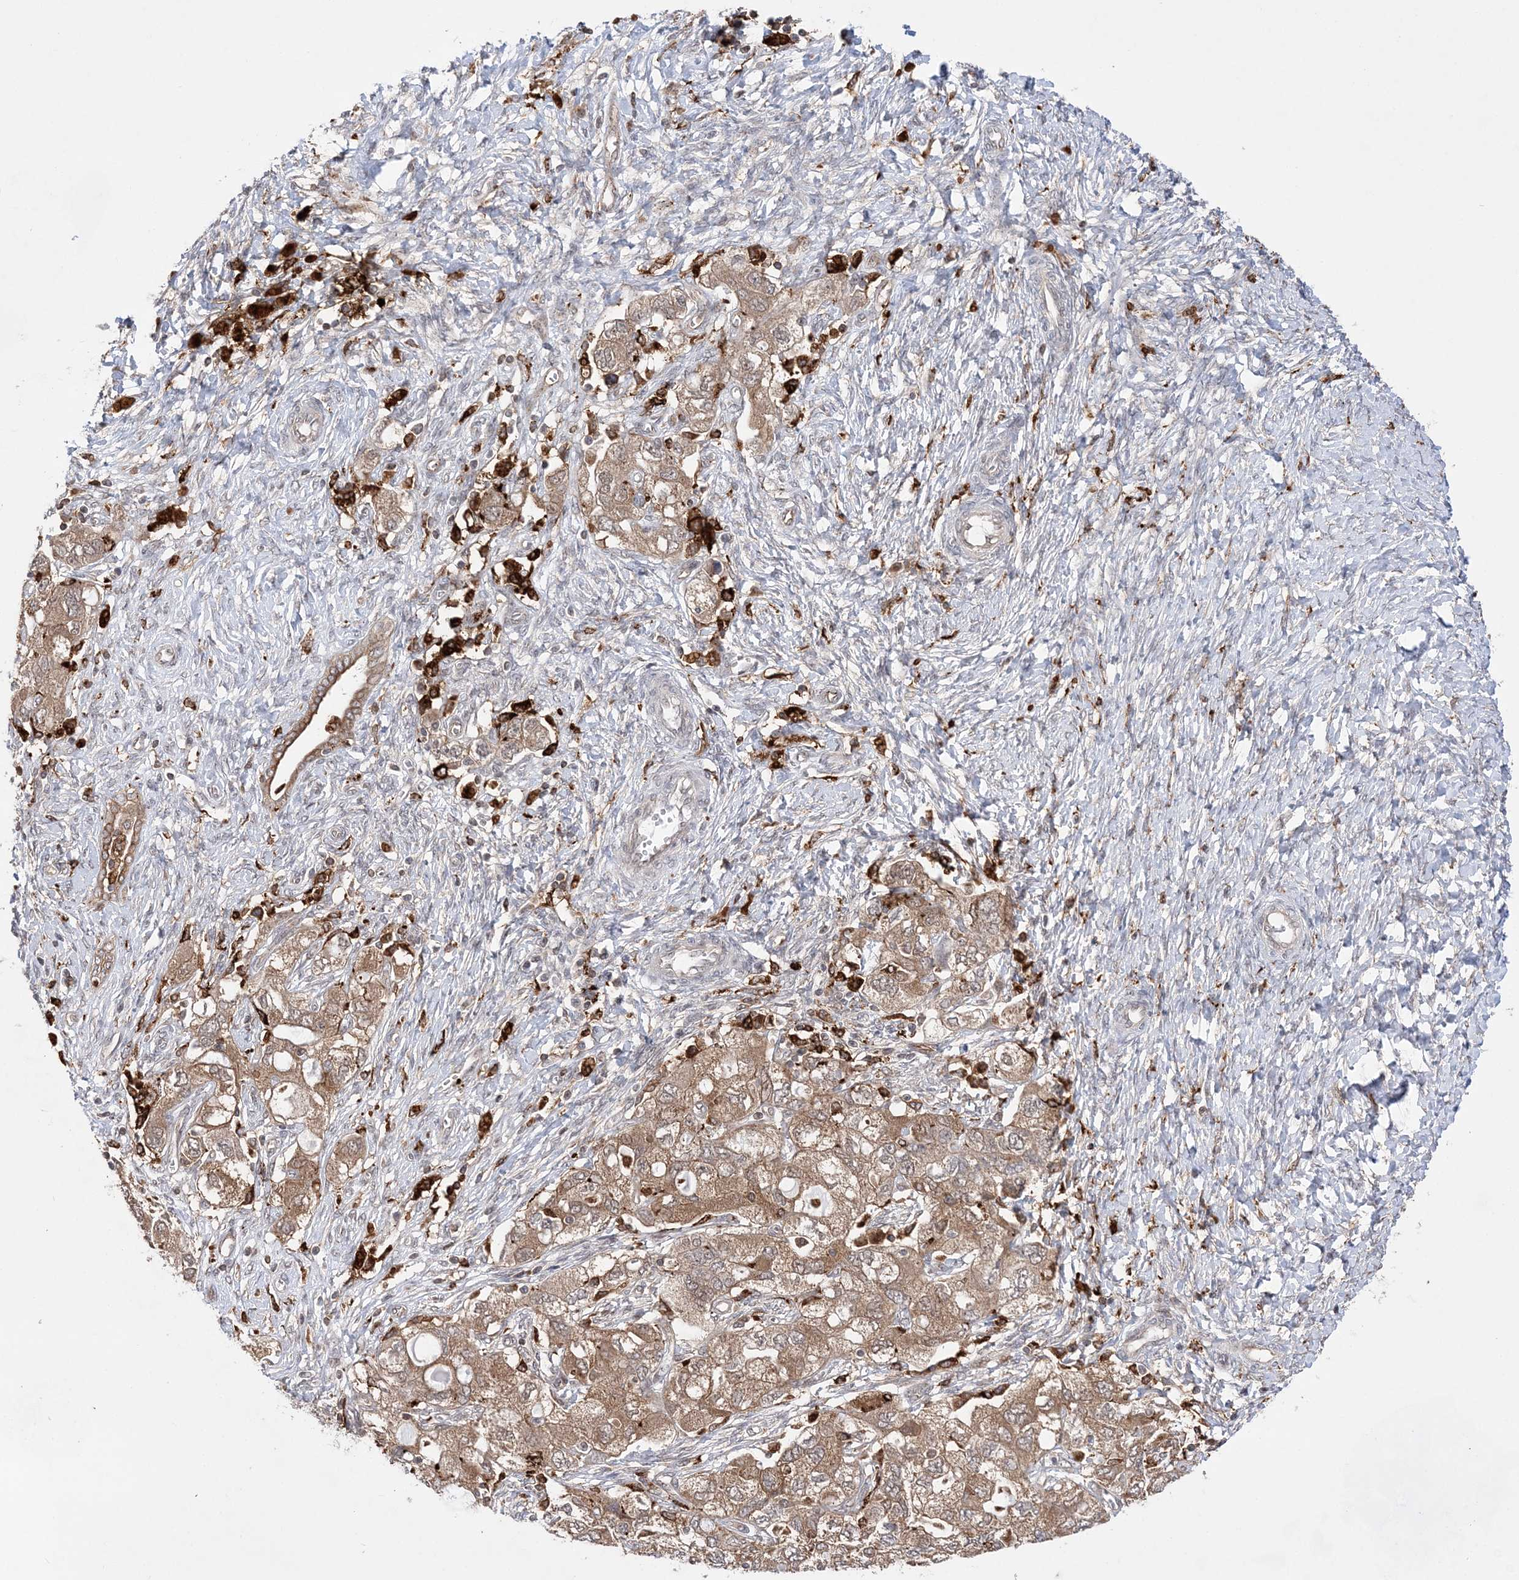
{"staining": {"intensity": "moderate", "quantity": ">75%", "location": "cytoplasmic/membranous"}, "tissue": "ovarian cancer", "cell_type": "Tumor cells", "image_type": "cancer", "snomed": [{"axis": "morphology", "description": "Carcinoma, NOS"}, {"axis": "morphology", "description": "Cystadenocarcinoma, serous, NOS"}, {"axis": "topography", "description": "Ovary"}], "caption": "A histopathology image showing moderate cytoplasmic/membranous staining in about >75% of tumor cells in carcinoma (ovarian), as visualized by brown immunohistochemical staining.", "gene": "ANAPC15", "patient": {"sex": "female", "age": 69}}